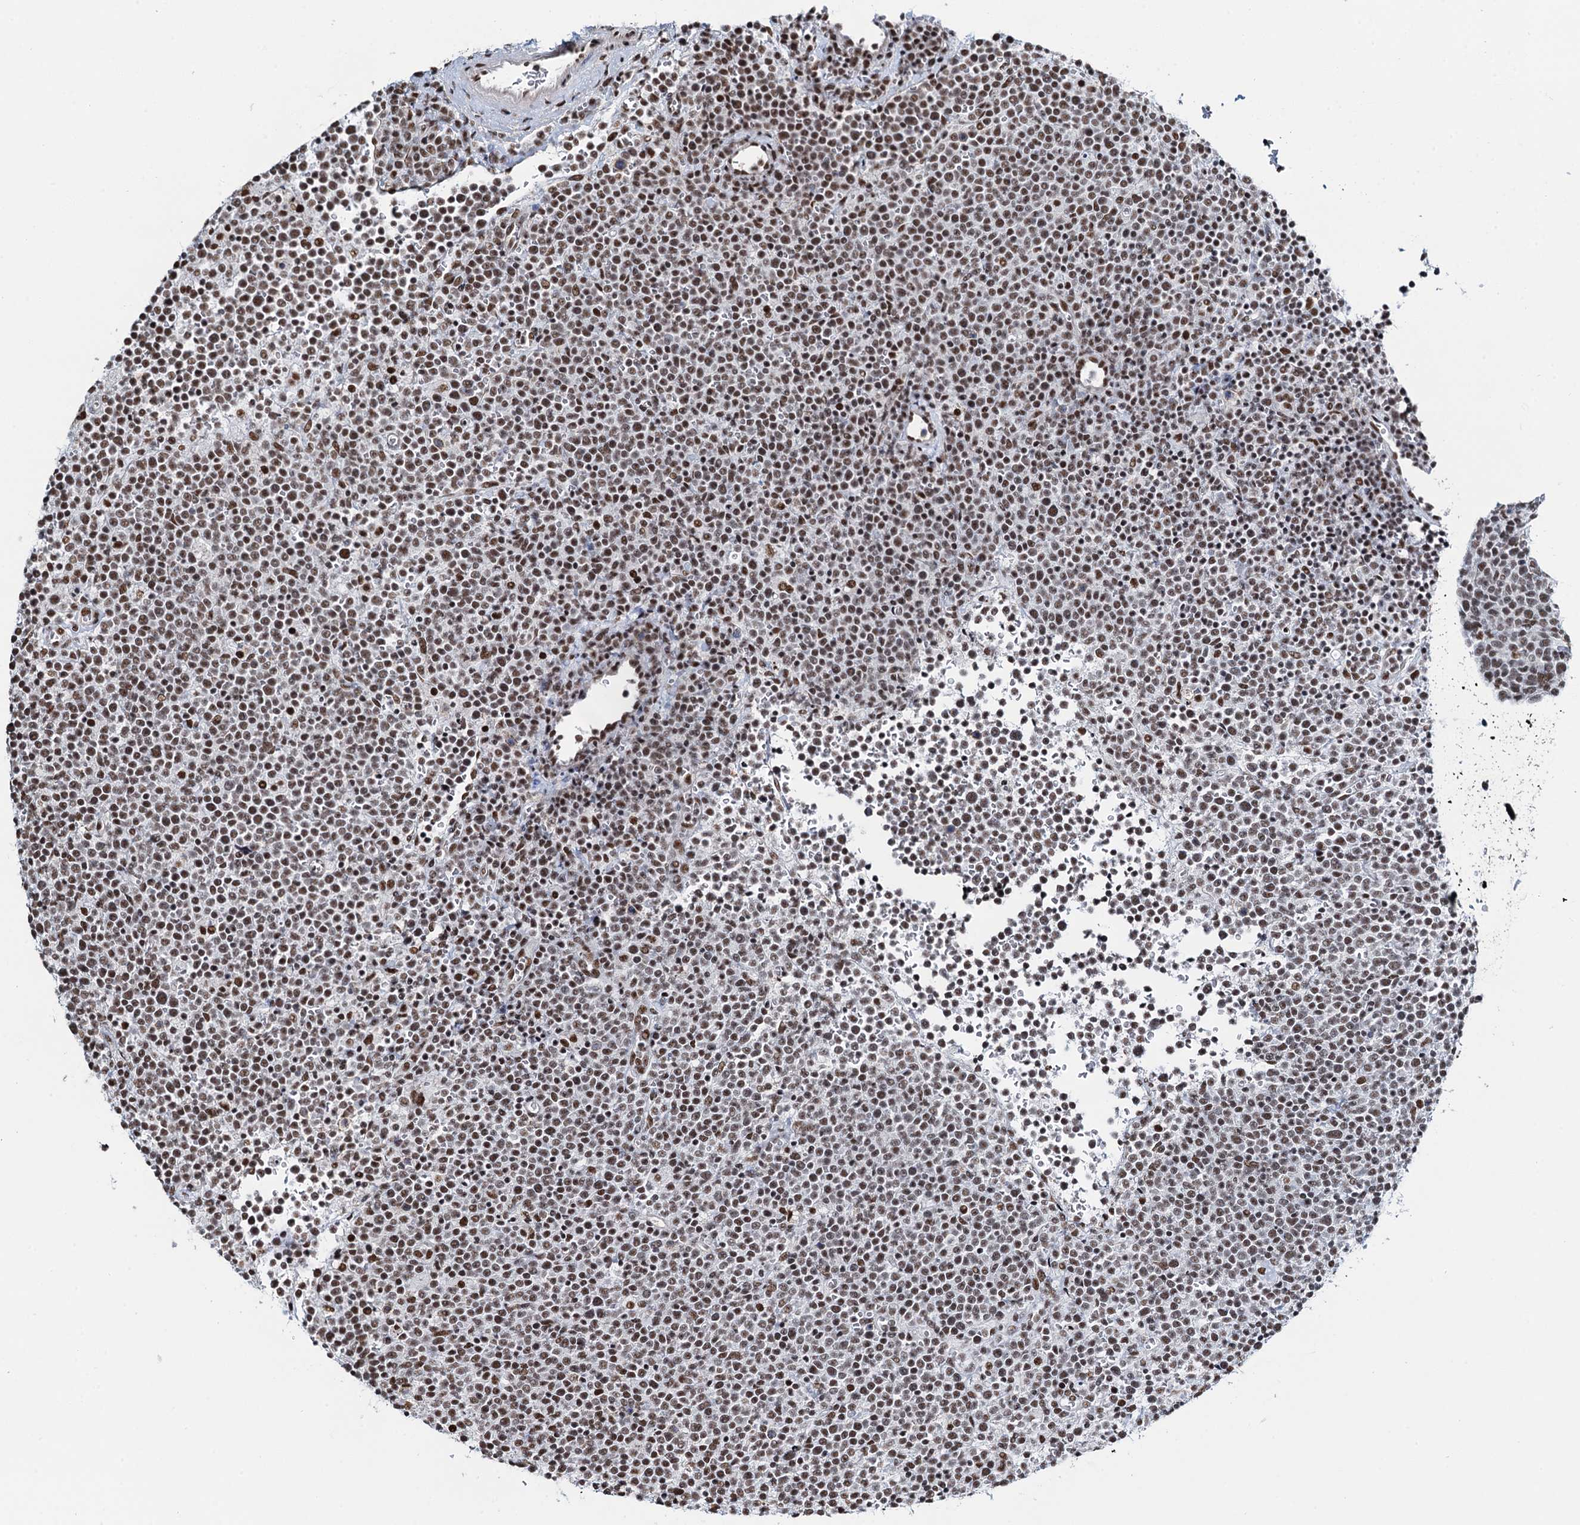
{"staining": {"intensity": "moderate", "quantity": "25%-75%", "location": "nuclear"}, "tissue": "lymphoma", "cell_type": "Tumor cells", "image_type": "cancer", "snomed": [{"axis": "morphology", "description": "Malignant lymphoma, non-Hodgkin's type, High grade"}, {"axis": "topography", "description": "Lymph node"}], "caption": "Protein positivity by immunohistochemistry displays moderate nuclear expression in about 25%-75% of tumor cells in lymphoma.", "gene": "ZNF609", "patient": {"sex": "male", "age": 61}}